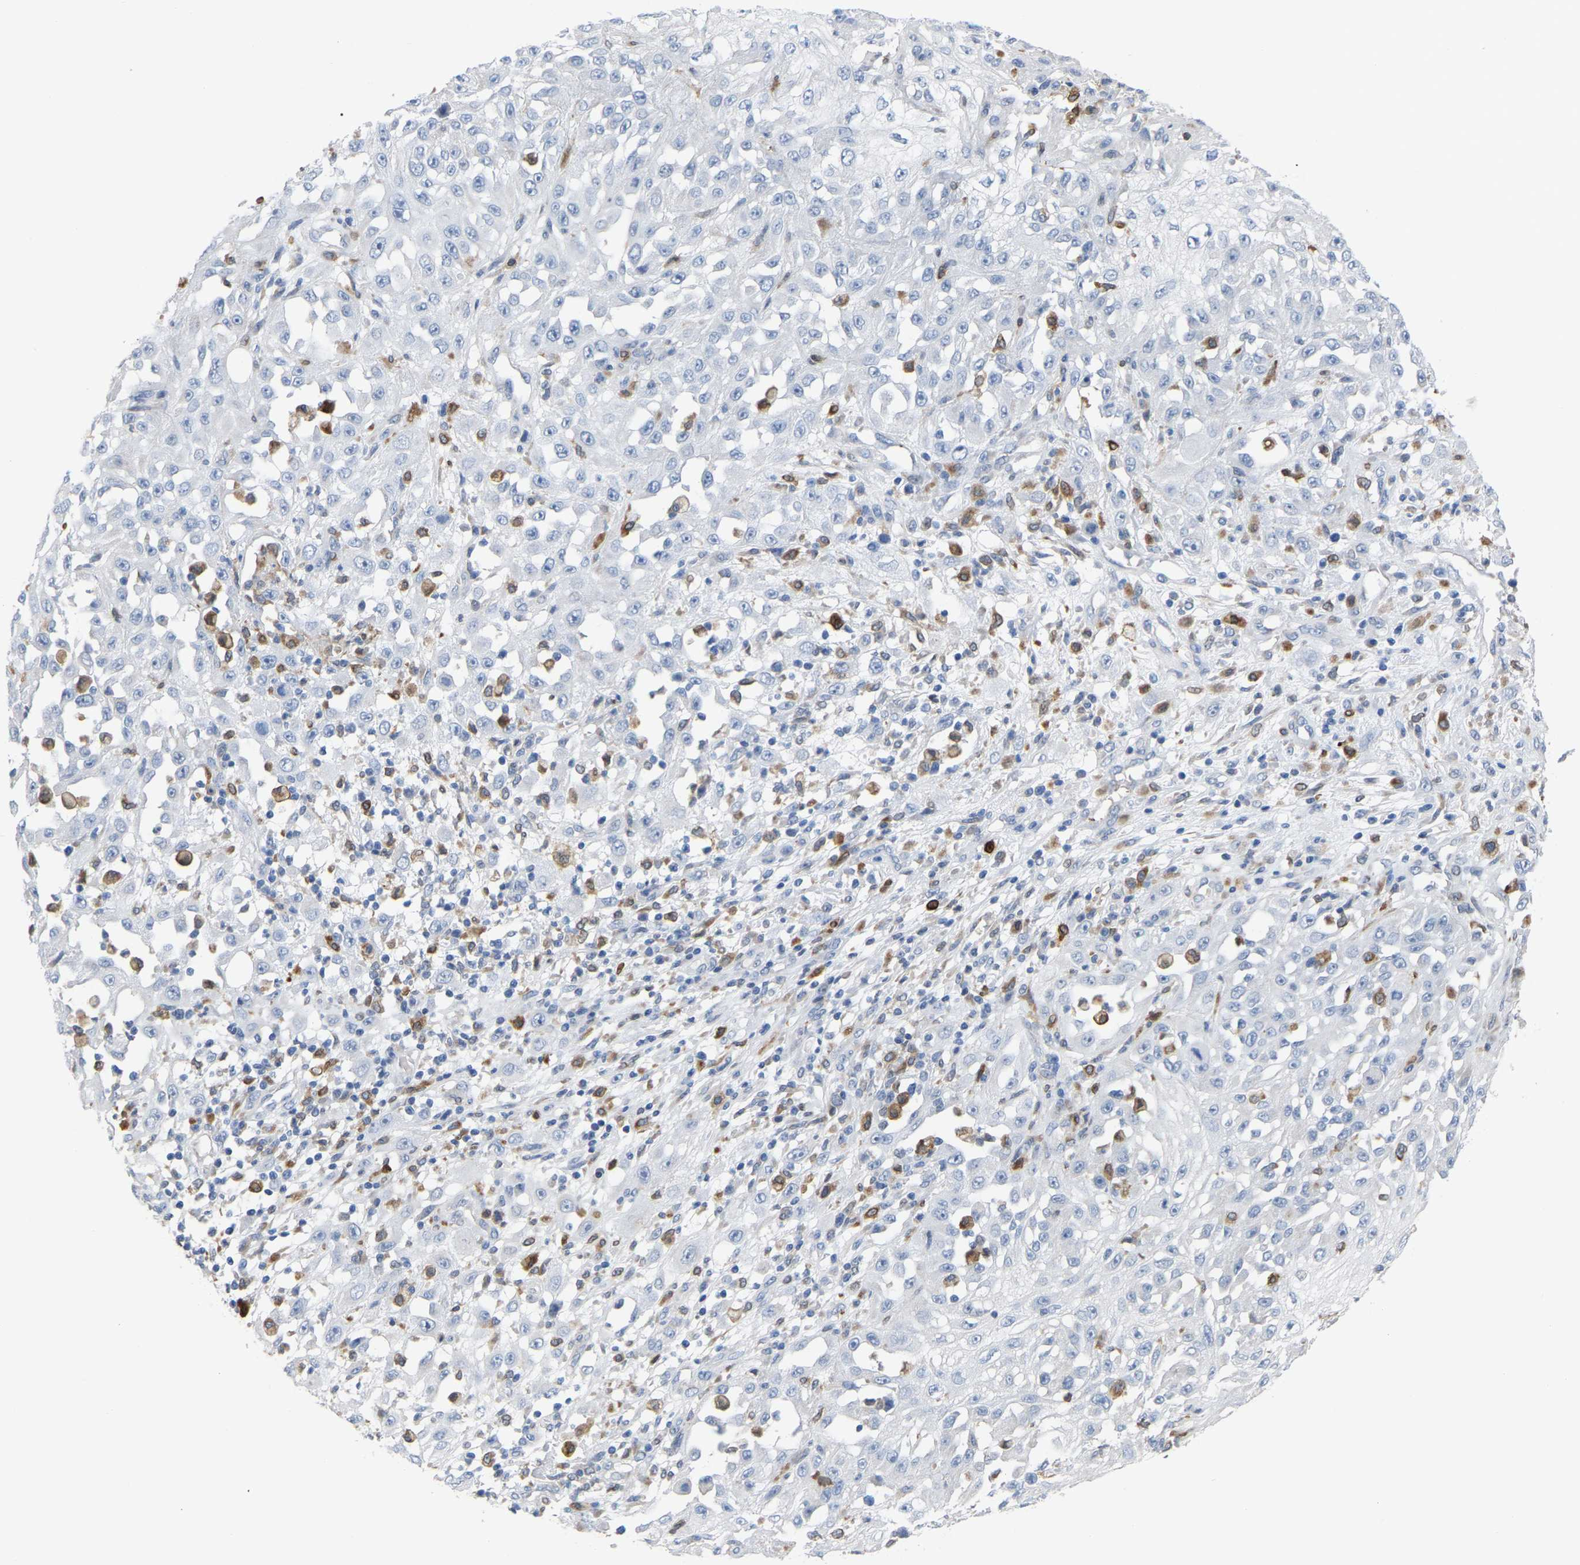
{"staining": {"intensity": "negative", "quantity": "none", "location": "none"}, "tissue": "skin cancer", "cell_type": "Tumor cells", "image_type": "cancer", "snomed": [{"axis": "morphology", "description": "Squamous cell carcinoma, NOS"}, {"axis": "morphology", "description": "Squamous cell carcinoma, metastatic, NOS"}, {"axis": "topography", "description": "Skin"}, {"axis": "topography", "description": "Lymph node"}], "caption": "Tumor cells are negative for protein expression in human metastatic squamous cell carcinoma (skin). The staining was performed using DAB to visualize the protein expression in brown, while the nuclei were stained in blue with hematoxylin (Magnification: 20x).", "gene": "PTGS1", "patient": {"sex": "male", "age": 75}}